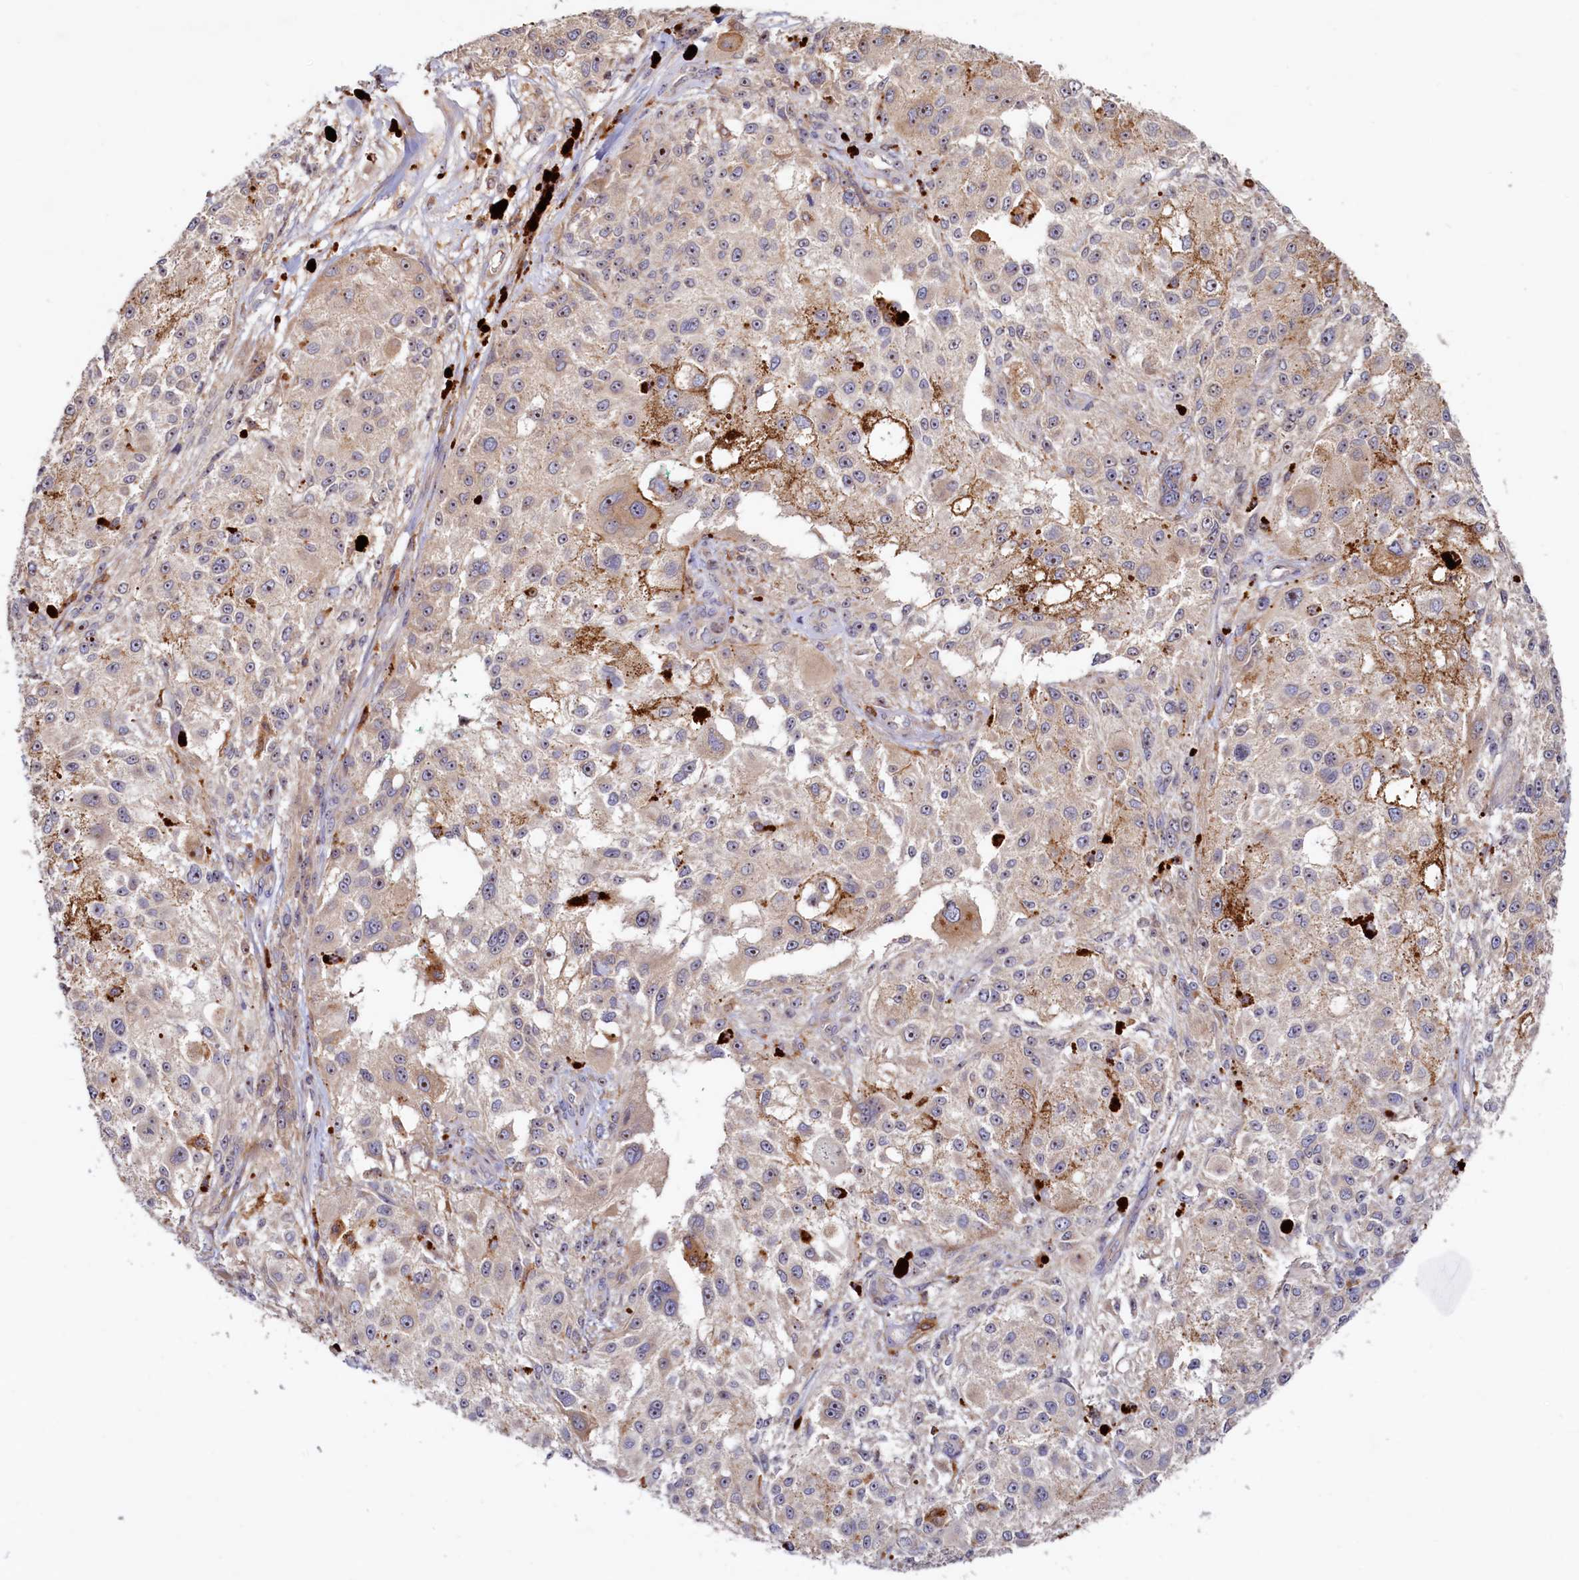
{"staining": {"intensity": "weak", "quantity": "25%-75%", "location": "nuclear"}, "tissue": "melanoma", "cell_type": "Tumor cells", "image_type": "cancer", "snomed": [{"axis": "morphology", "description": "Necrosis, NOS"}, {"axis": "morphology", "description": "Malignant melanoma, NOS"}, {"axis": "topography", "description": "Skin"}], "caption": "Protein expression by immunohistochemistry (IHC) reveals weak nuclear expression in approximately 25%-75% of tumor cells in melanoma. (IHC, brightfield microscopy, high magnification).", "gene": "RGS7BP", "patient": {"sex": "female", "age": 87}}